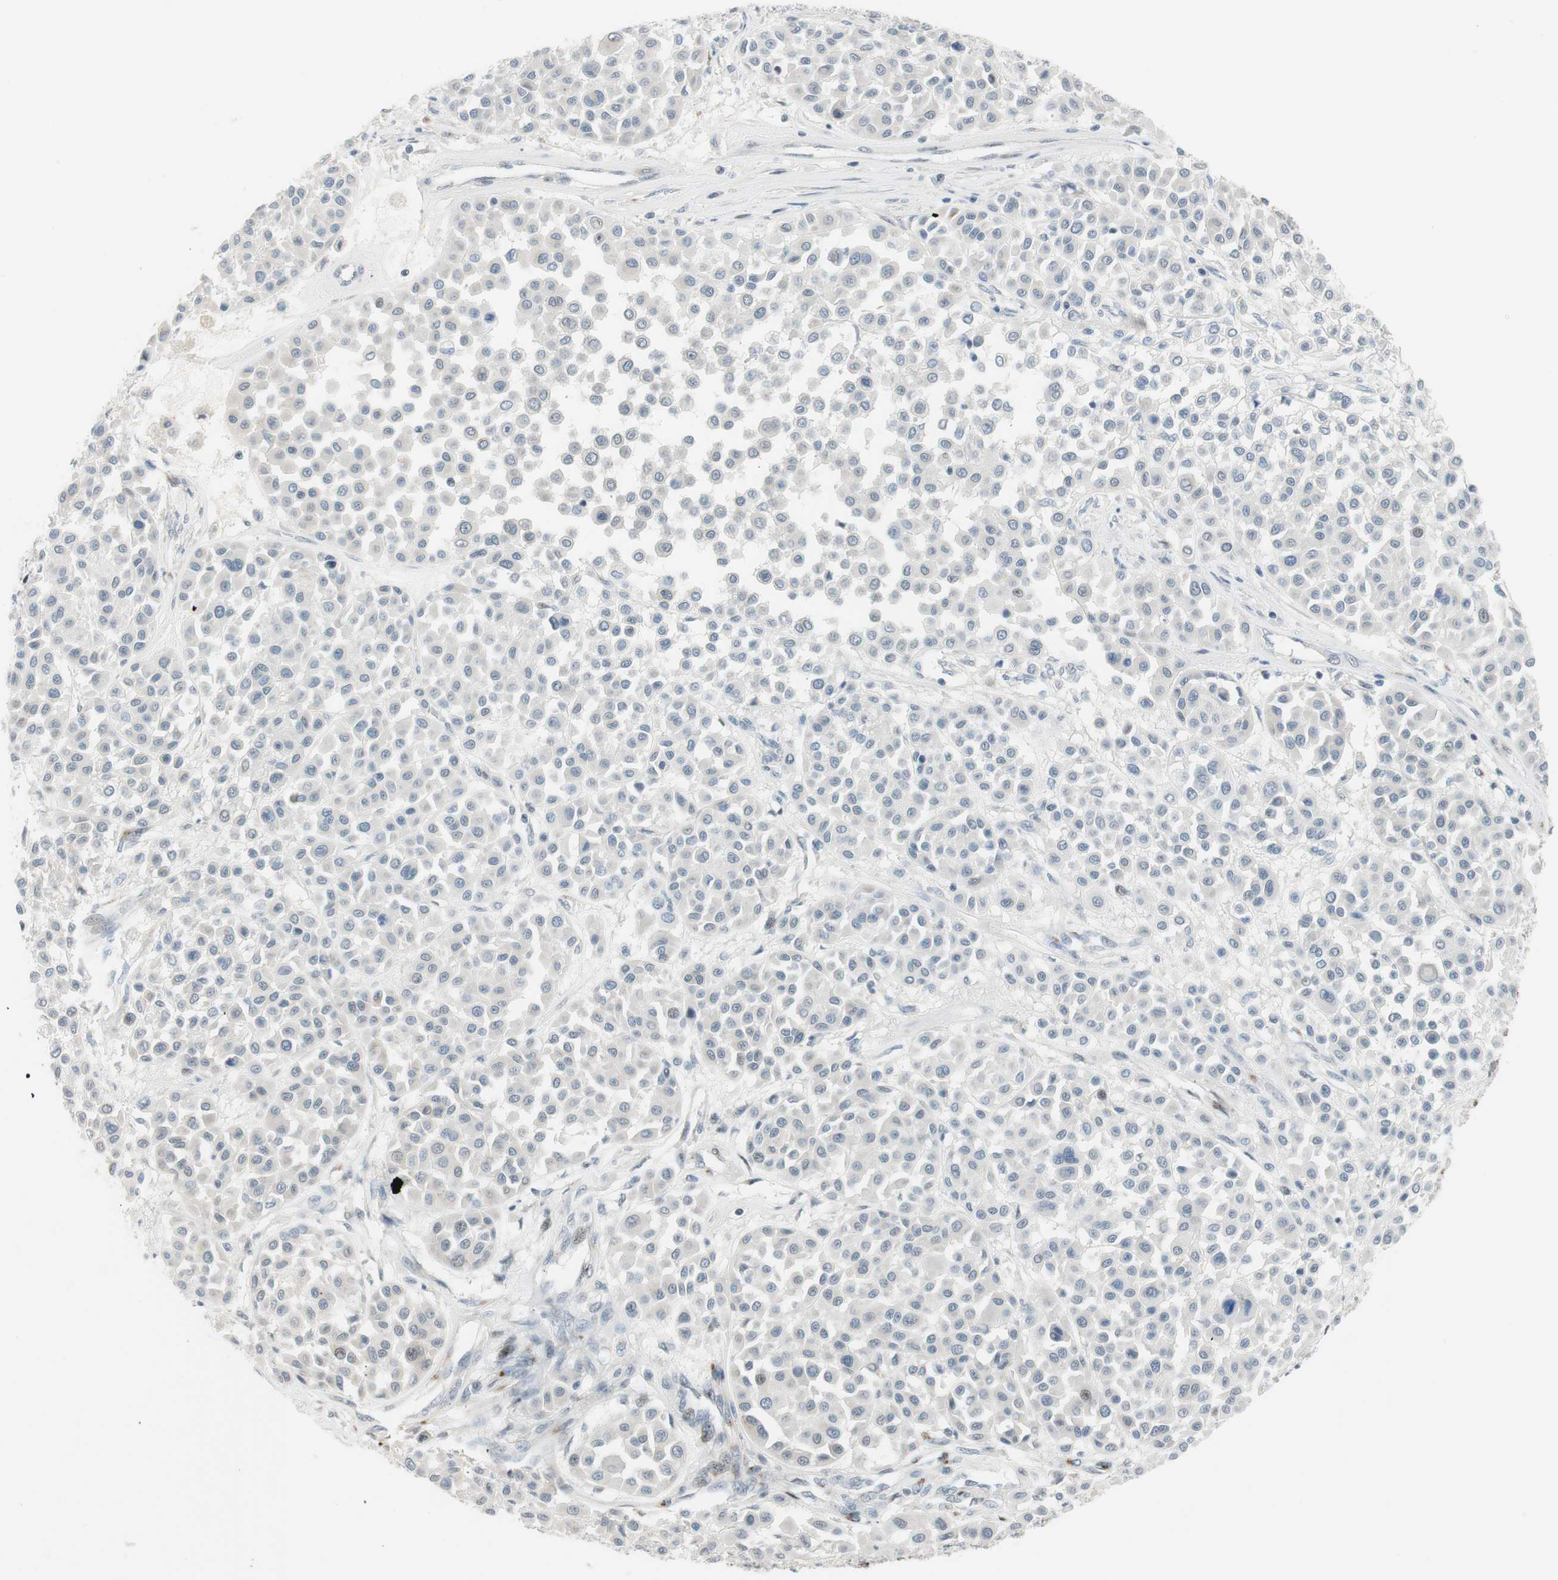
{"staining": {"intensity": "negative", "quantity": "none", "location": "none"}, "tissue": "melanoma", "cell_type": "Tumor cells", "image_type": "cancer", "snomed": [{"axis": "morphology", "description": "Malignant melanoma, Metastatic site"}, {"axis": "topography", "description": "Soft tissue"}], "caption": "IHC of melanoma shows no positivity in tumor cells.", "gene": "B4GALNT1", "patient": {"sex": "male", "age": 41}}